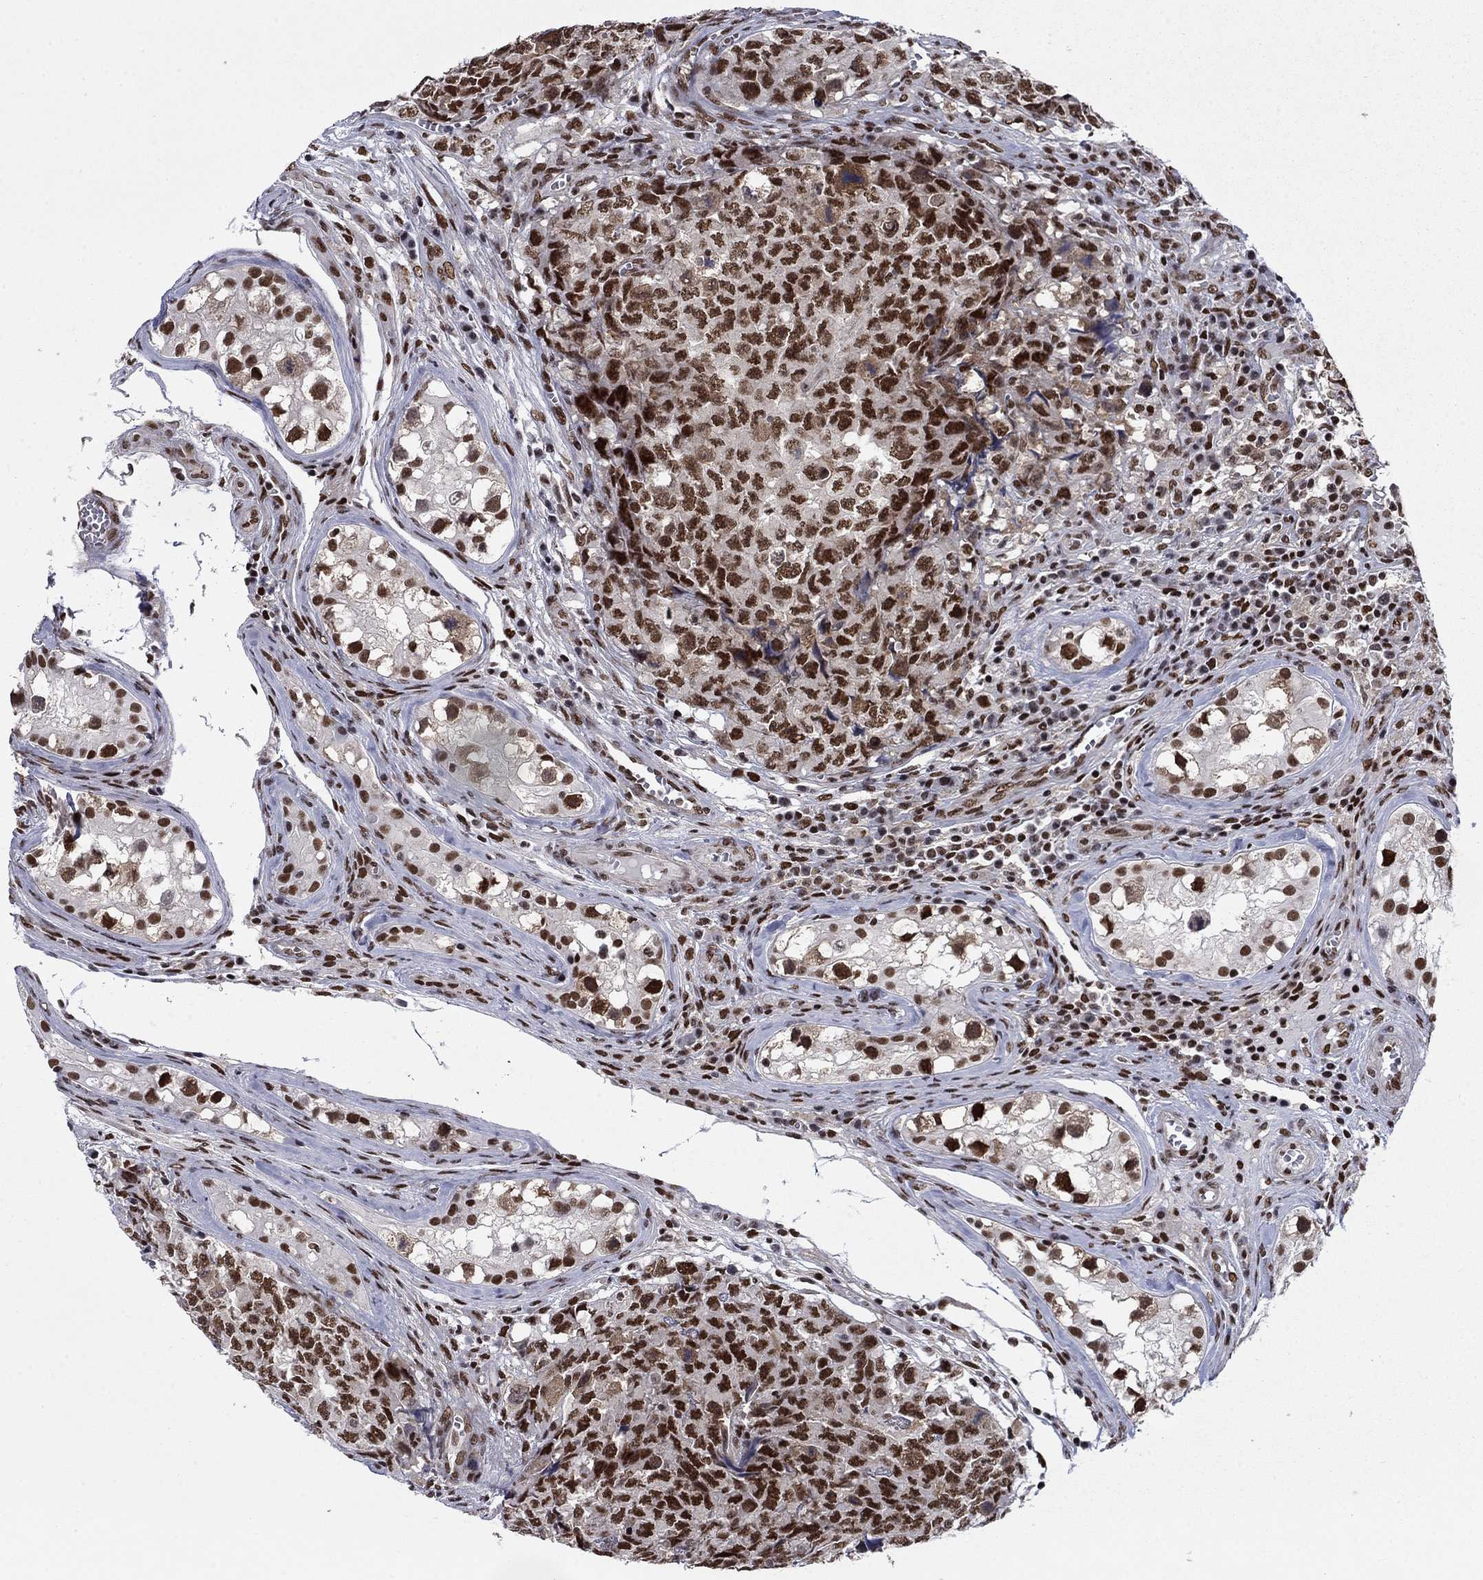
{"staining": {"intensity": "strong", "quantity": ">75%", "location": "nuclear"}, "tissue": "testis cancer", "cell_type": "Tumor cells", "image_type": "cancer", "snomed": [{"axis": "morphology", "description": "Carcinoma, Embryonal, NOS"}, {"axis": "topography", "description": "Testis"}], "caption": "Protein analysis of testis cancer (embryonal carcinoma) tissue exhibits strong nuclear staining in about >75% of tumor cells. The staining was performed using DAB to visualize the protein expression in brown, while the nuclei were stained in blue with hematoxylin (Magnification: 20x).", "gene": "RPRD1B", "patient": {"sex": "male", "age": 23}}